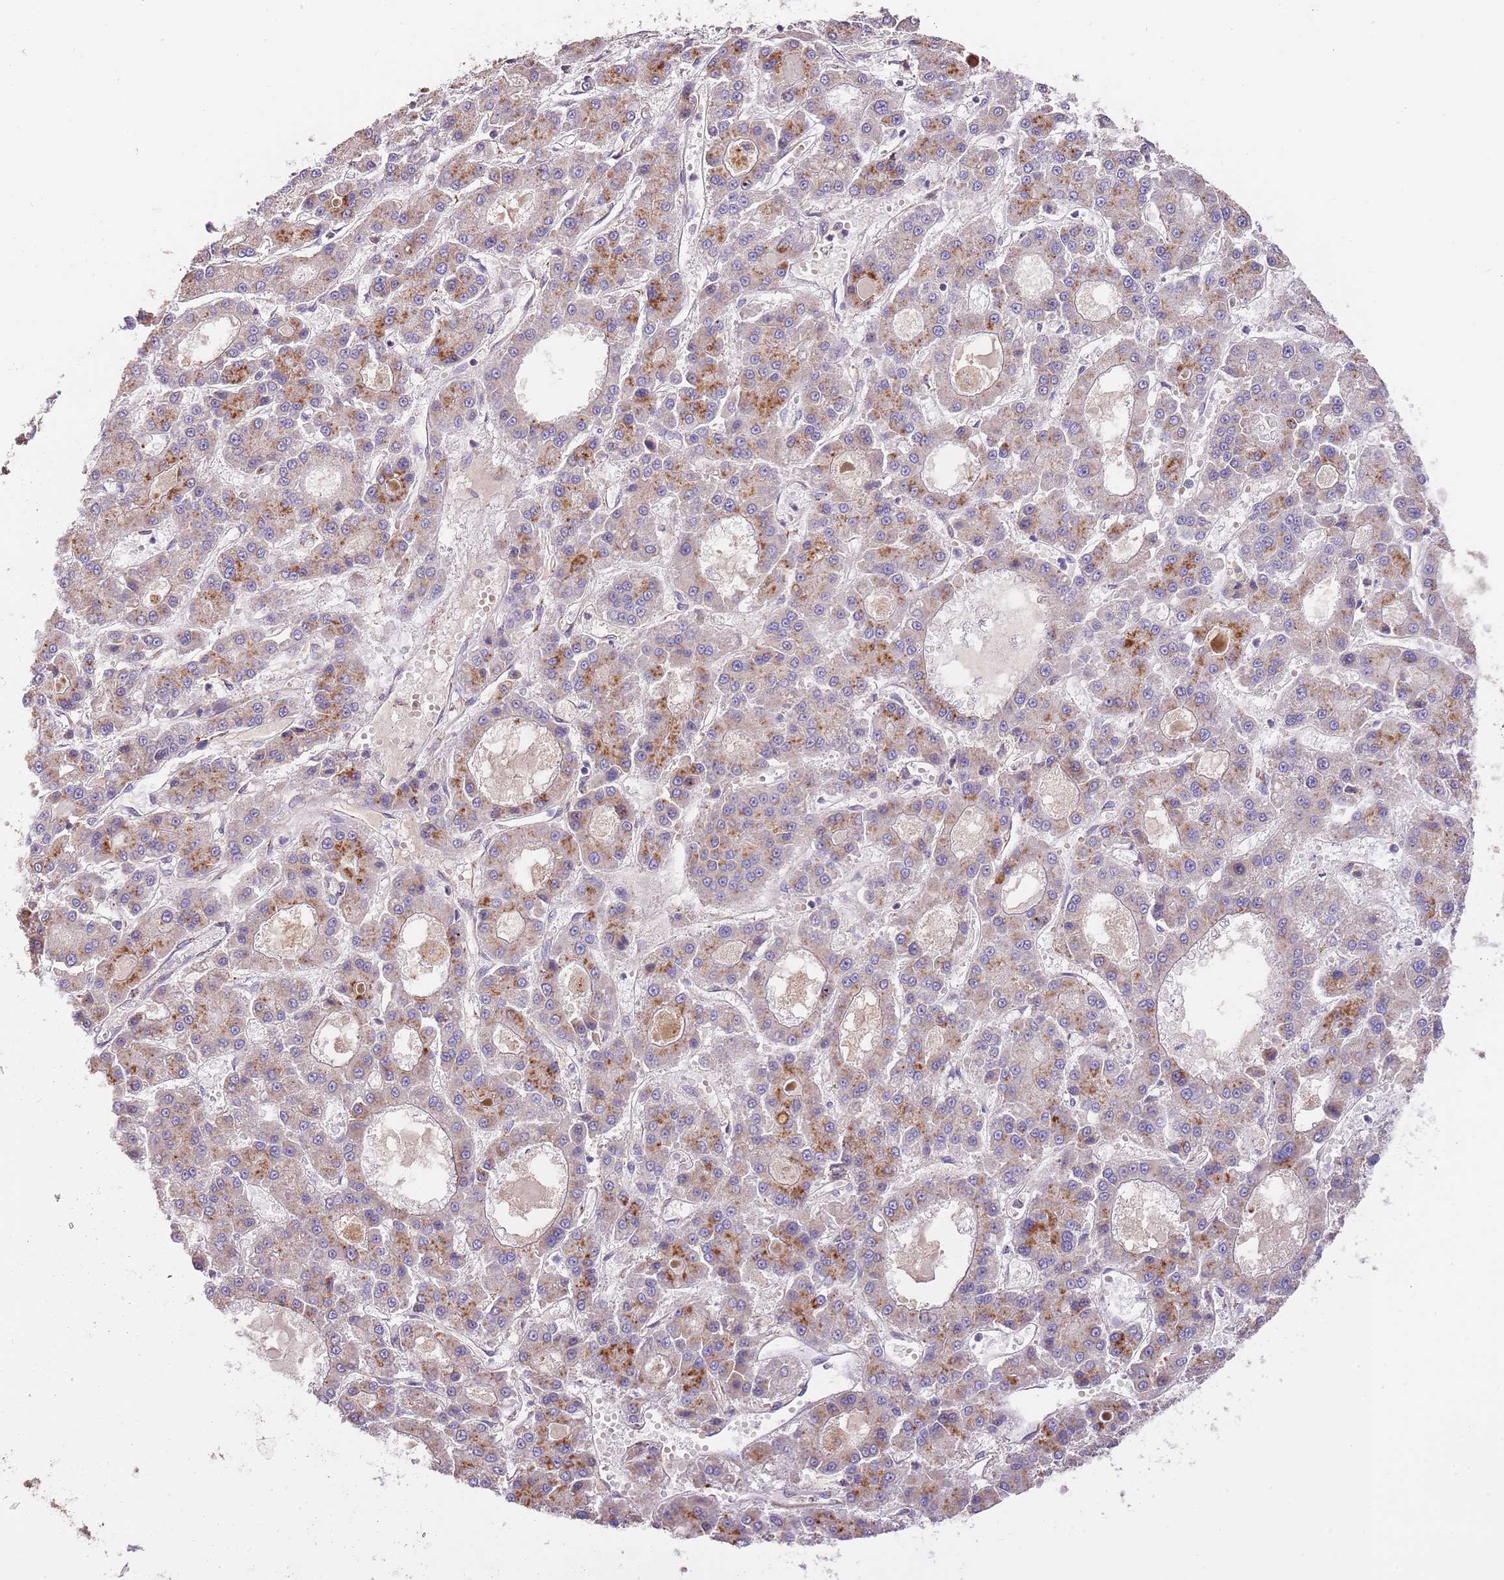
{"staining": {"intensity": "moderate", "quantity": "25%-75%", "location": "cytoplasmic/membranous"}, "tissue": "liver cancer", "cell_type": "Tumor cells", "image_type": "cancer", "snomed": [{"axis": "morphology", "description": "Carcinoma, Hepatocellular, NOS"}, {"axis": "topography", "description": "Liver"}], "caption": "A high-resolution image shows IHC staining of liver cancer, which reveals moderate cytoplasmic/membranous expression in approximately 25%-75% of tumor cells.", "gene": "DOCK6", "patient": {"sex": "male", "age": 70}}